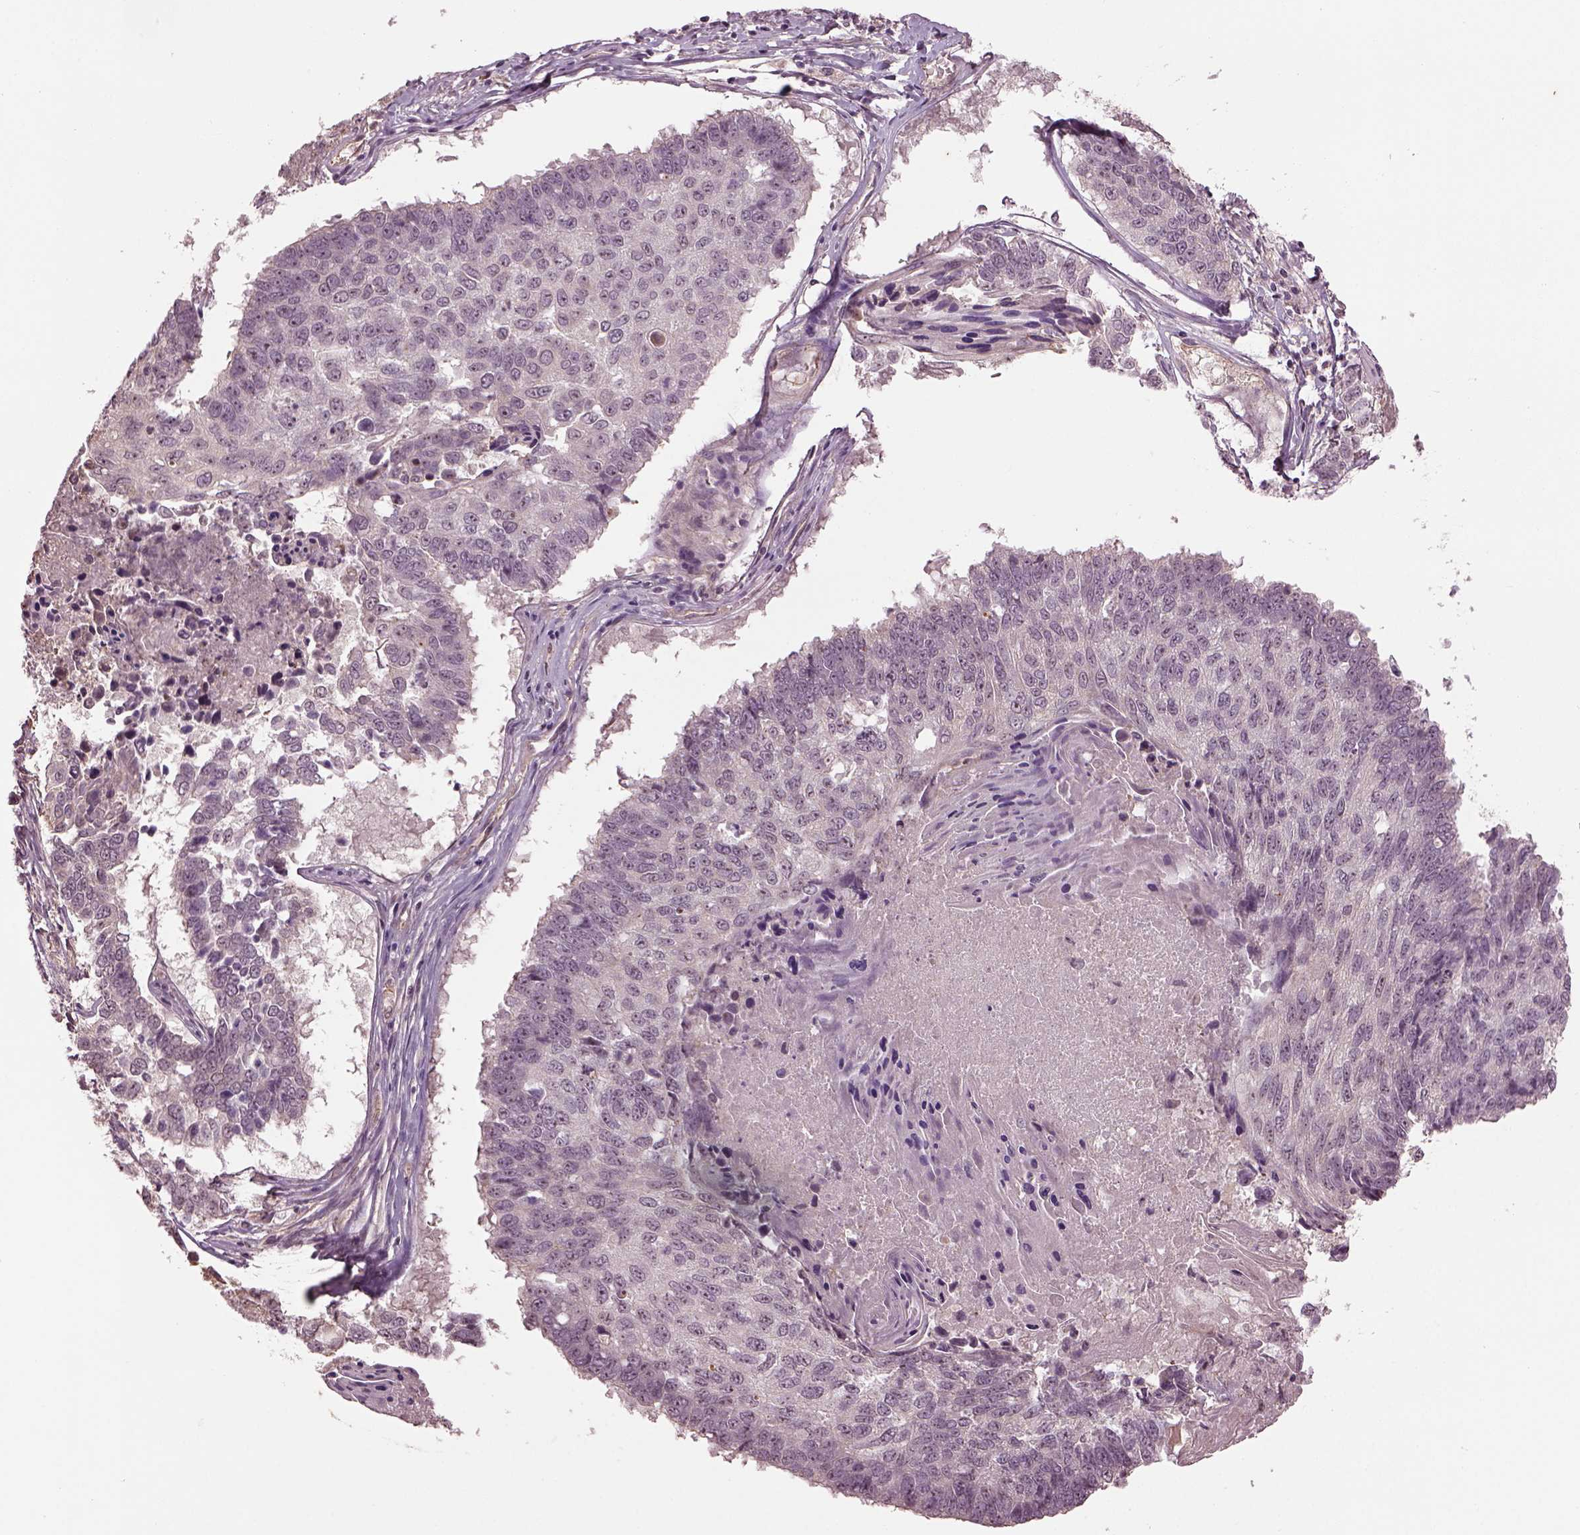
{"staining": {"intensity": "weak", "quantity": "25%-75%", "location": "nuclear"}, "tissue": "lung cancer", "cell_type": "Tumor cells", "image_type": "cancer", "snomed": [{"axis": "morphology", "description": "Squamous cell carcinoma, NOS"}, {"axis": "topography", "description": "Lung"}], "caption": "Squamous cell carcinoma (lung) stained with a protein marker reveals weak staining in tumor cells.", "gene": "GNRH1", "patient": {"sex": "male", "age": 73}}